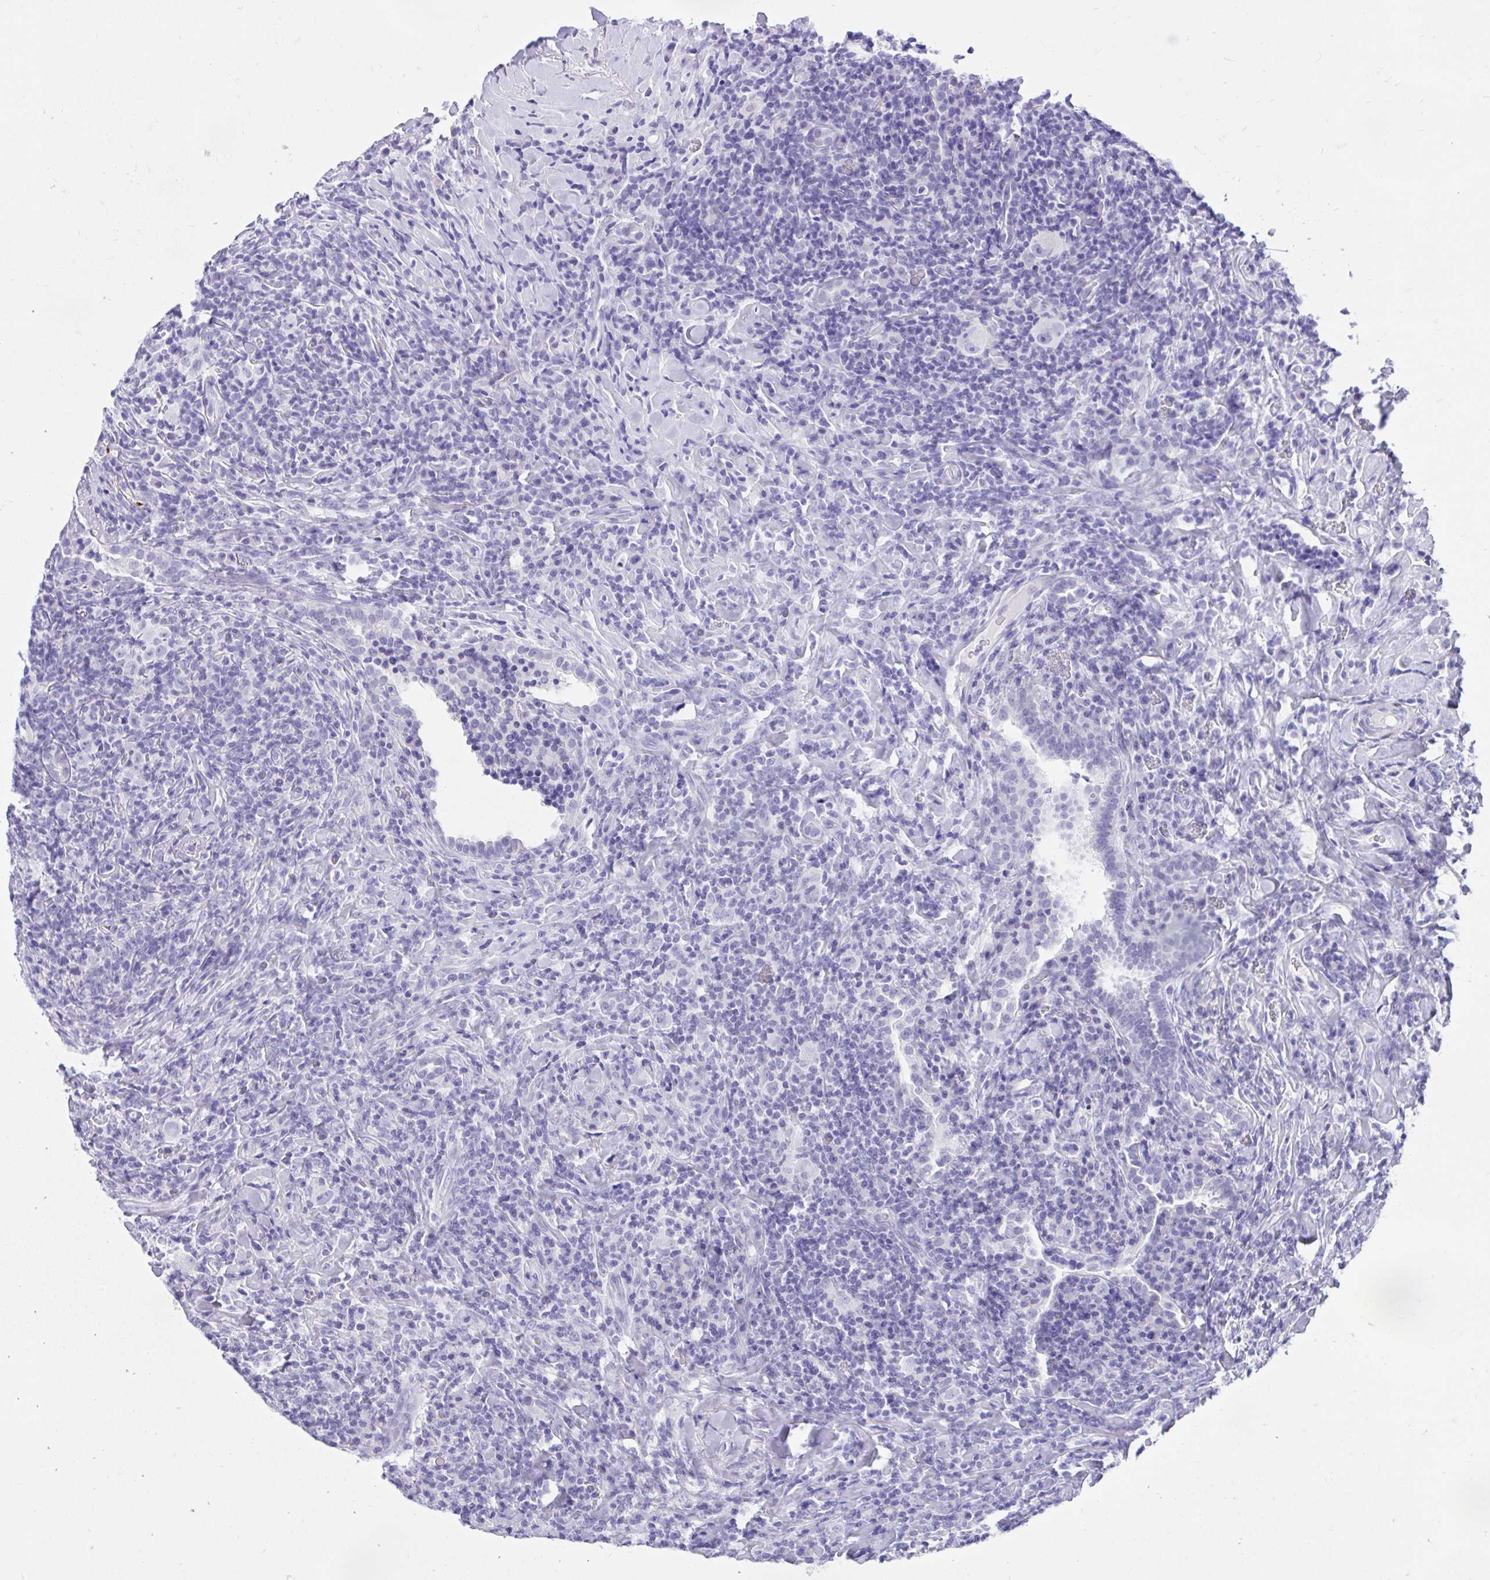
{"staining": {"intensity": "negative", "quantity": "none", "location": "none"}, "tissue": "lymphoma", "cell_type": "Tumor cells", "image_type": "cancer", "snomed": [{"axis": "morphology", "description": "Hodgkin's disease, NOS"}, {"axis": "topography", "description": "Lung"}], "caption": "An image of human lymphoma is negative for staining in tumor cells. The staining was performed using DAB (3,3'-diaminobenzidine) to visualize the protein expression in brown, while the nuclei were stained in blue with hematoxylin (Magnification: 20x).", "gene": "KCNN4", "patient": {"sex": "male", "age": 17}}